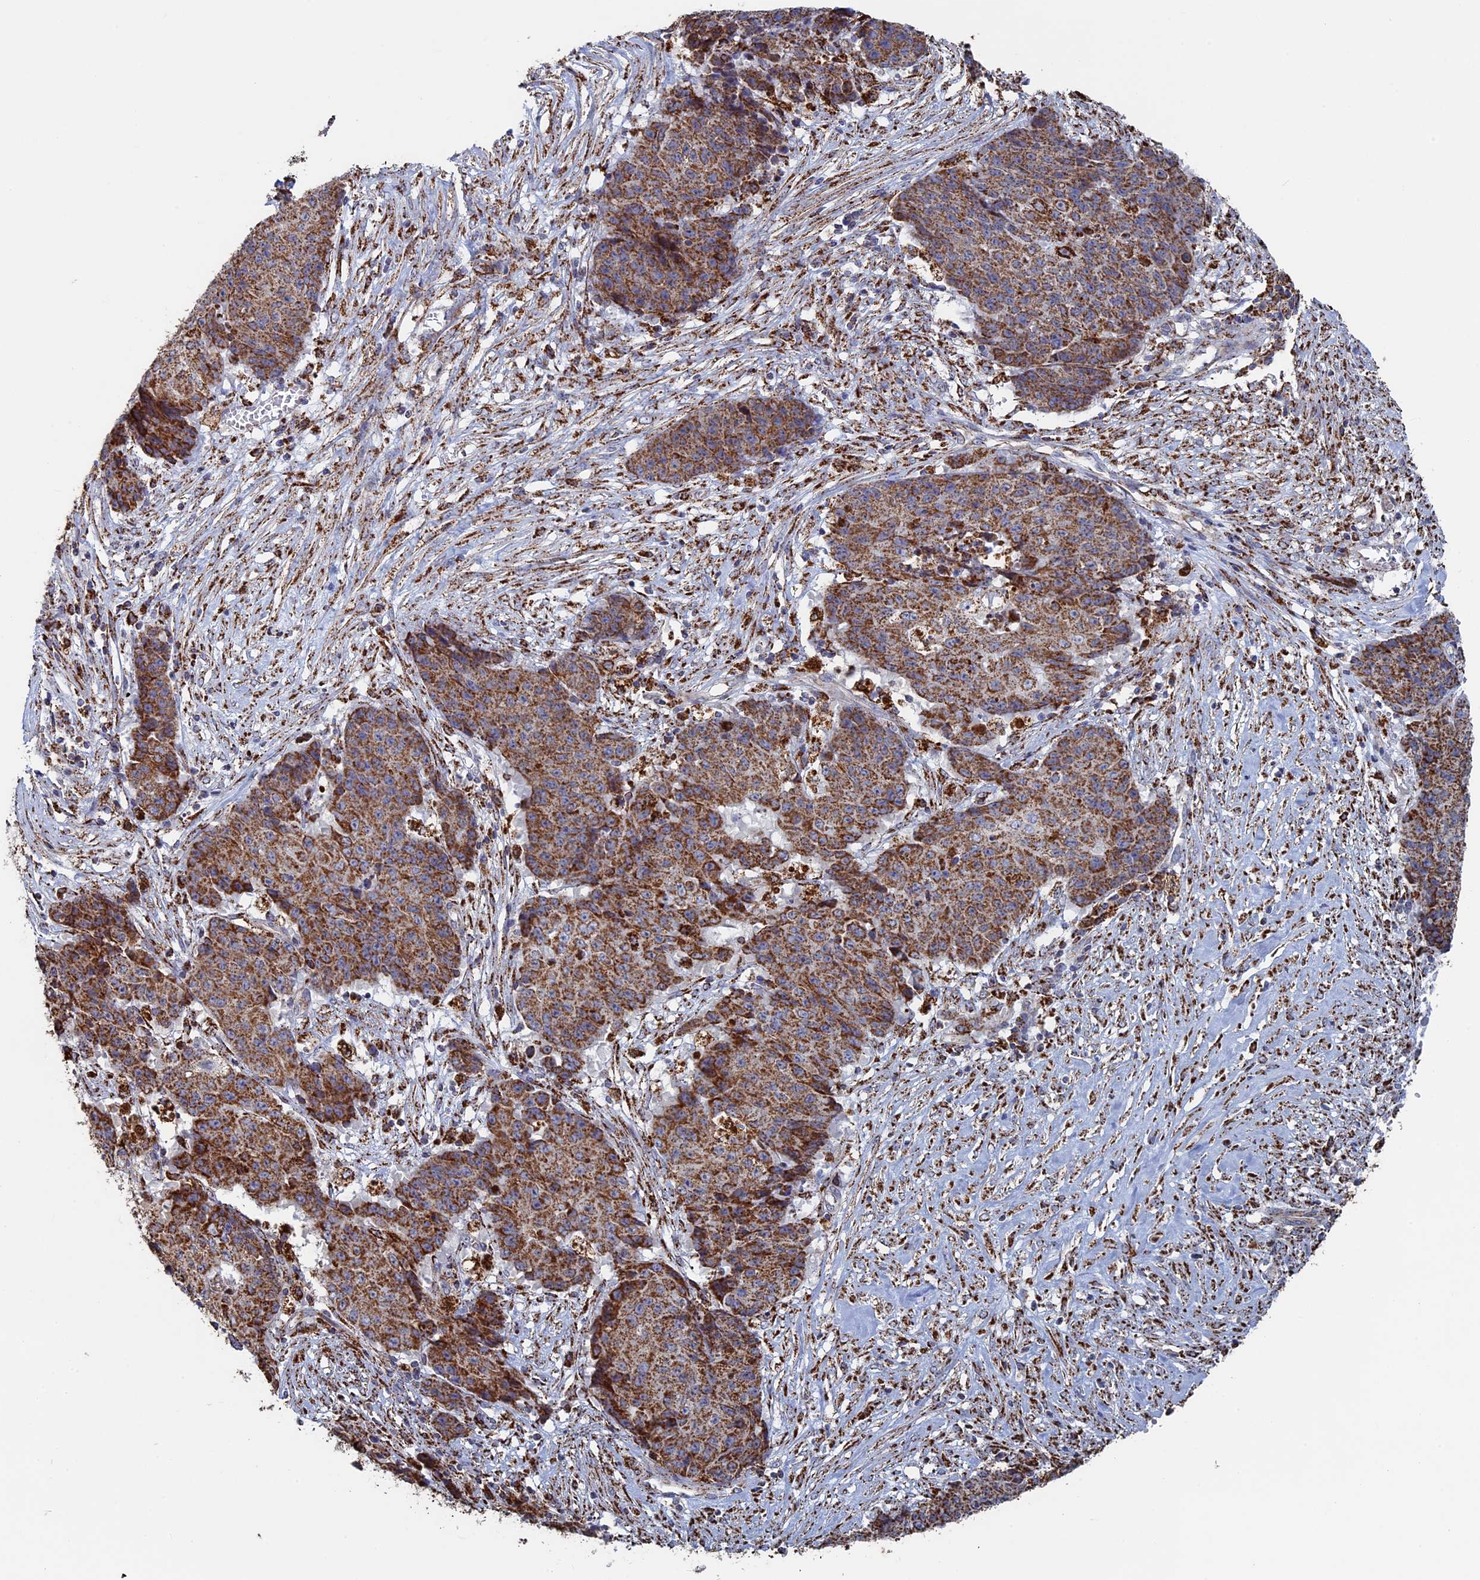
{"staining": {"intensity": "moderate", "quantity": ">75%", "location": "cytoplasmic/membranous"}, "tissue": "ovarian cancer", "cell_type": "Tumor cells", "image_type": "cancer", "snomed": [{"axis": "morphology", "description": "Carcinoma, endometroid"}, {"axis": "topography", "description": "Ovary"}], "caption": "Tumor cells demonstrate moderate cytoplasmic/membranous expression in approximately >75% of cells in ovarian endometroid carcinoma.", "gene": "SEC24D", "patient": {"sex": "female", "age": 42}}